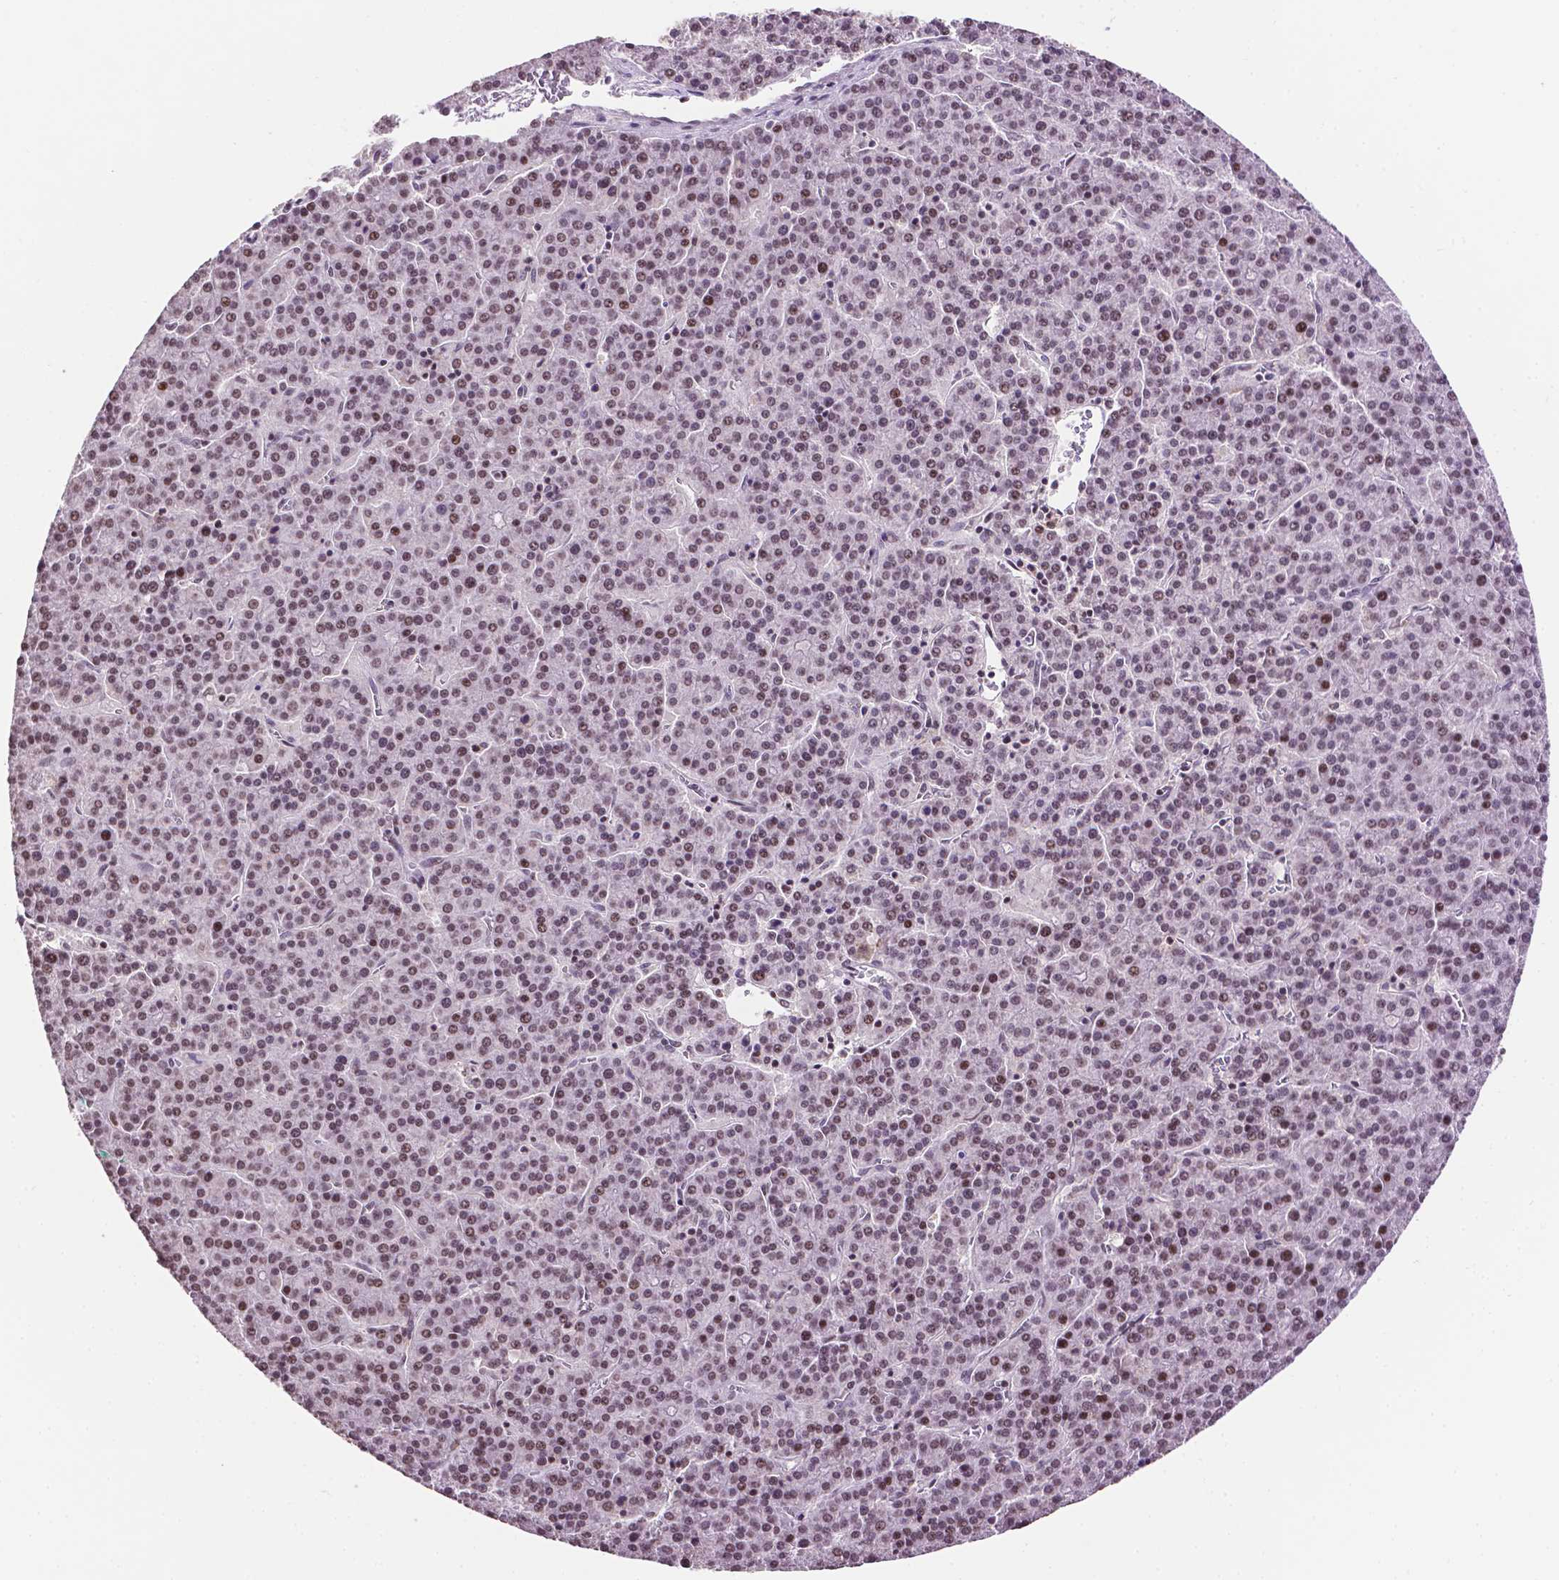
{"staining": {"intensity": "moderate", "quantity": ">75%", "location": "nuclear"}, "tissue": "liver cancer", "cell_type": "Tumor cells", "image_type": "cancer", "snomed": [{"axis": "morphology", "description": "Carcinoma, Hepatocellular, NOS"}, {"axis": "topography", "description": "Liver"}], "caption": "High-power microscopy captured an immunohistochemistry (IHC) image of liver hepatocellular carcinoma, revealing moderate nuclear expression in about >75% of tumor cells.", "gene": "PTPN6", "patient": {"sex": "female", "age": 58}}